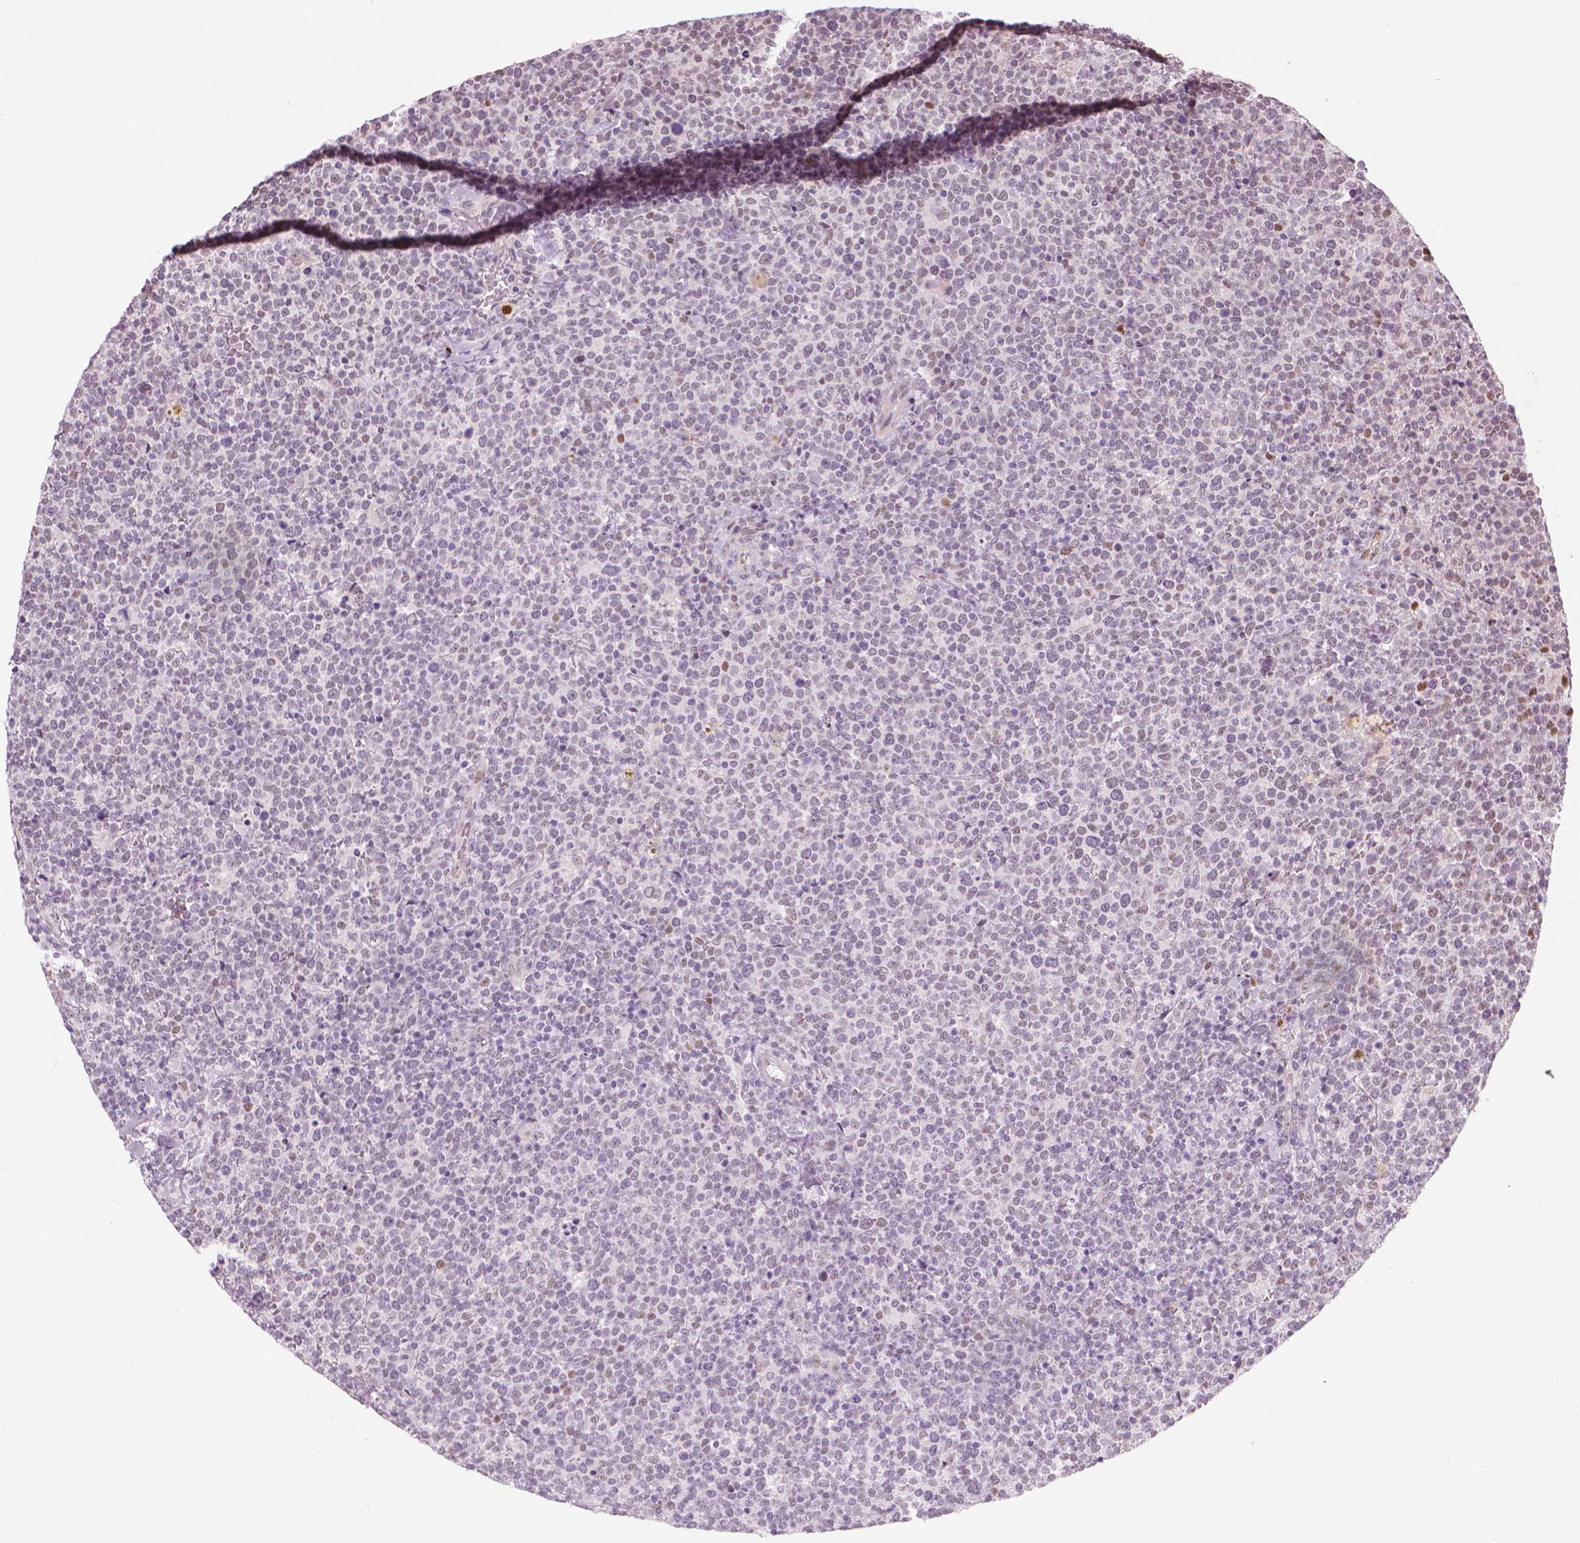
{"staining": {"intensity": "weak", "quantity": "<25%", "location": "nuclear"}, "tissue": "lymphoma", "cell_type": "Tumor cells", "image_type": "cancer", "snomed": [{"axis": "morphology", "description": "Malignant lymphoma, non-Hodgkin's type, High grade"}, {"axis": "topography", "description": "Lymph node"}], "caption": "Tumor cells show no significant staining in lymphoma. Nuclei are stained in blue.", "gene": "CDKN1C", "patient": {"sex": "male", "age": 61}}